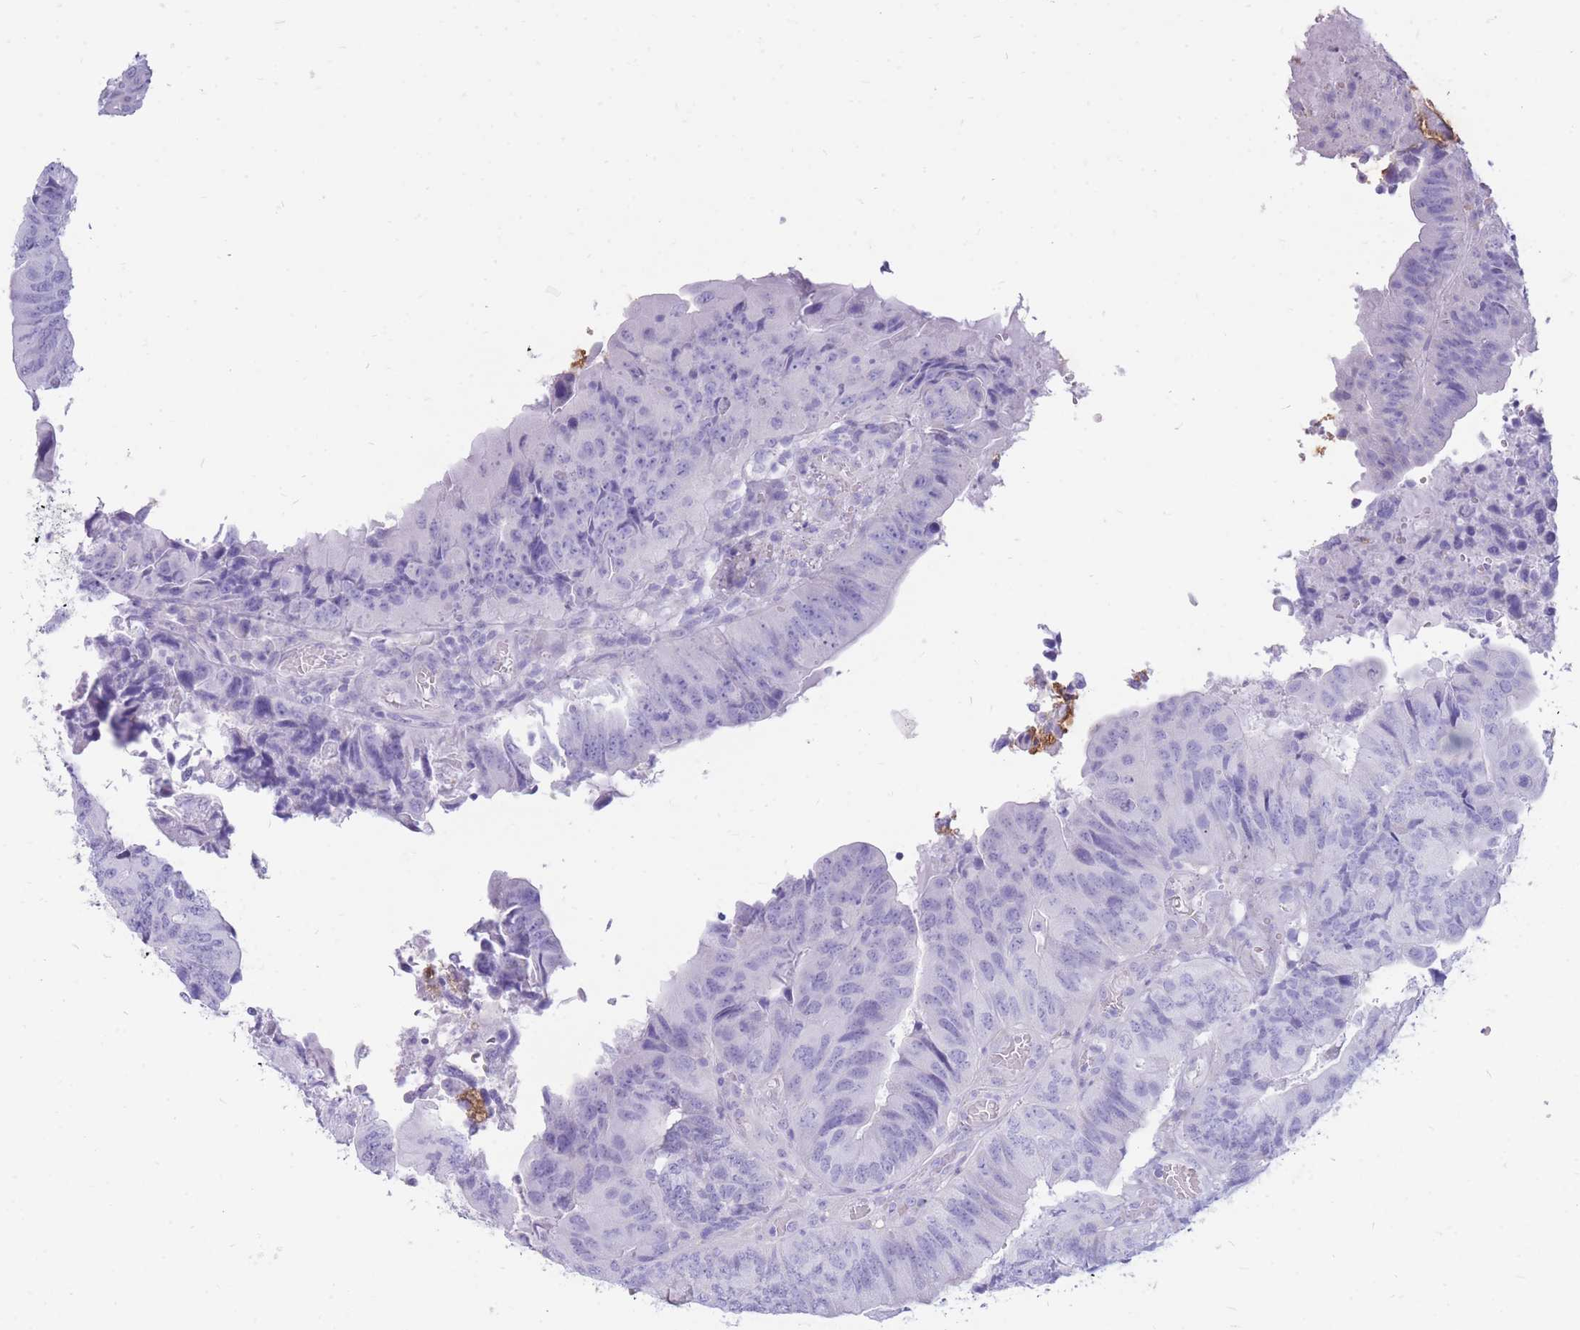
{"staining": {"intensity": "negative", "quantity": "none", "location": "none"}, "tissue": "colorectal cancer", "cell_type": "Tumor cells", "image_type": "cancer", "snomed": [{"axis": "morphology", "description": "Adenocarcinoma, NOS"}, {"axis": "topography", "description": "Colon"}], "caption": "A photomicrograph of colorectal adenocarcinoma stained for a protein exhibits no brown staining in tumor cells.", "gene": "CYP21A2", "patient": {"sex": "female", "age": 67}}